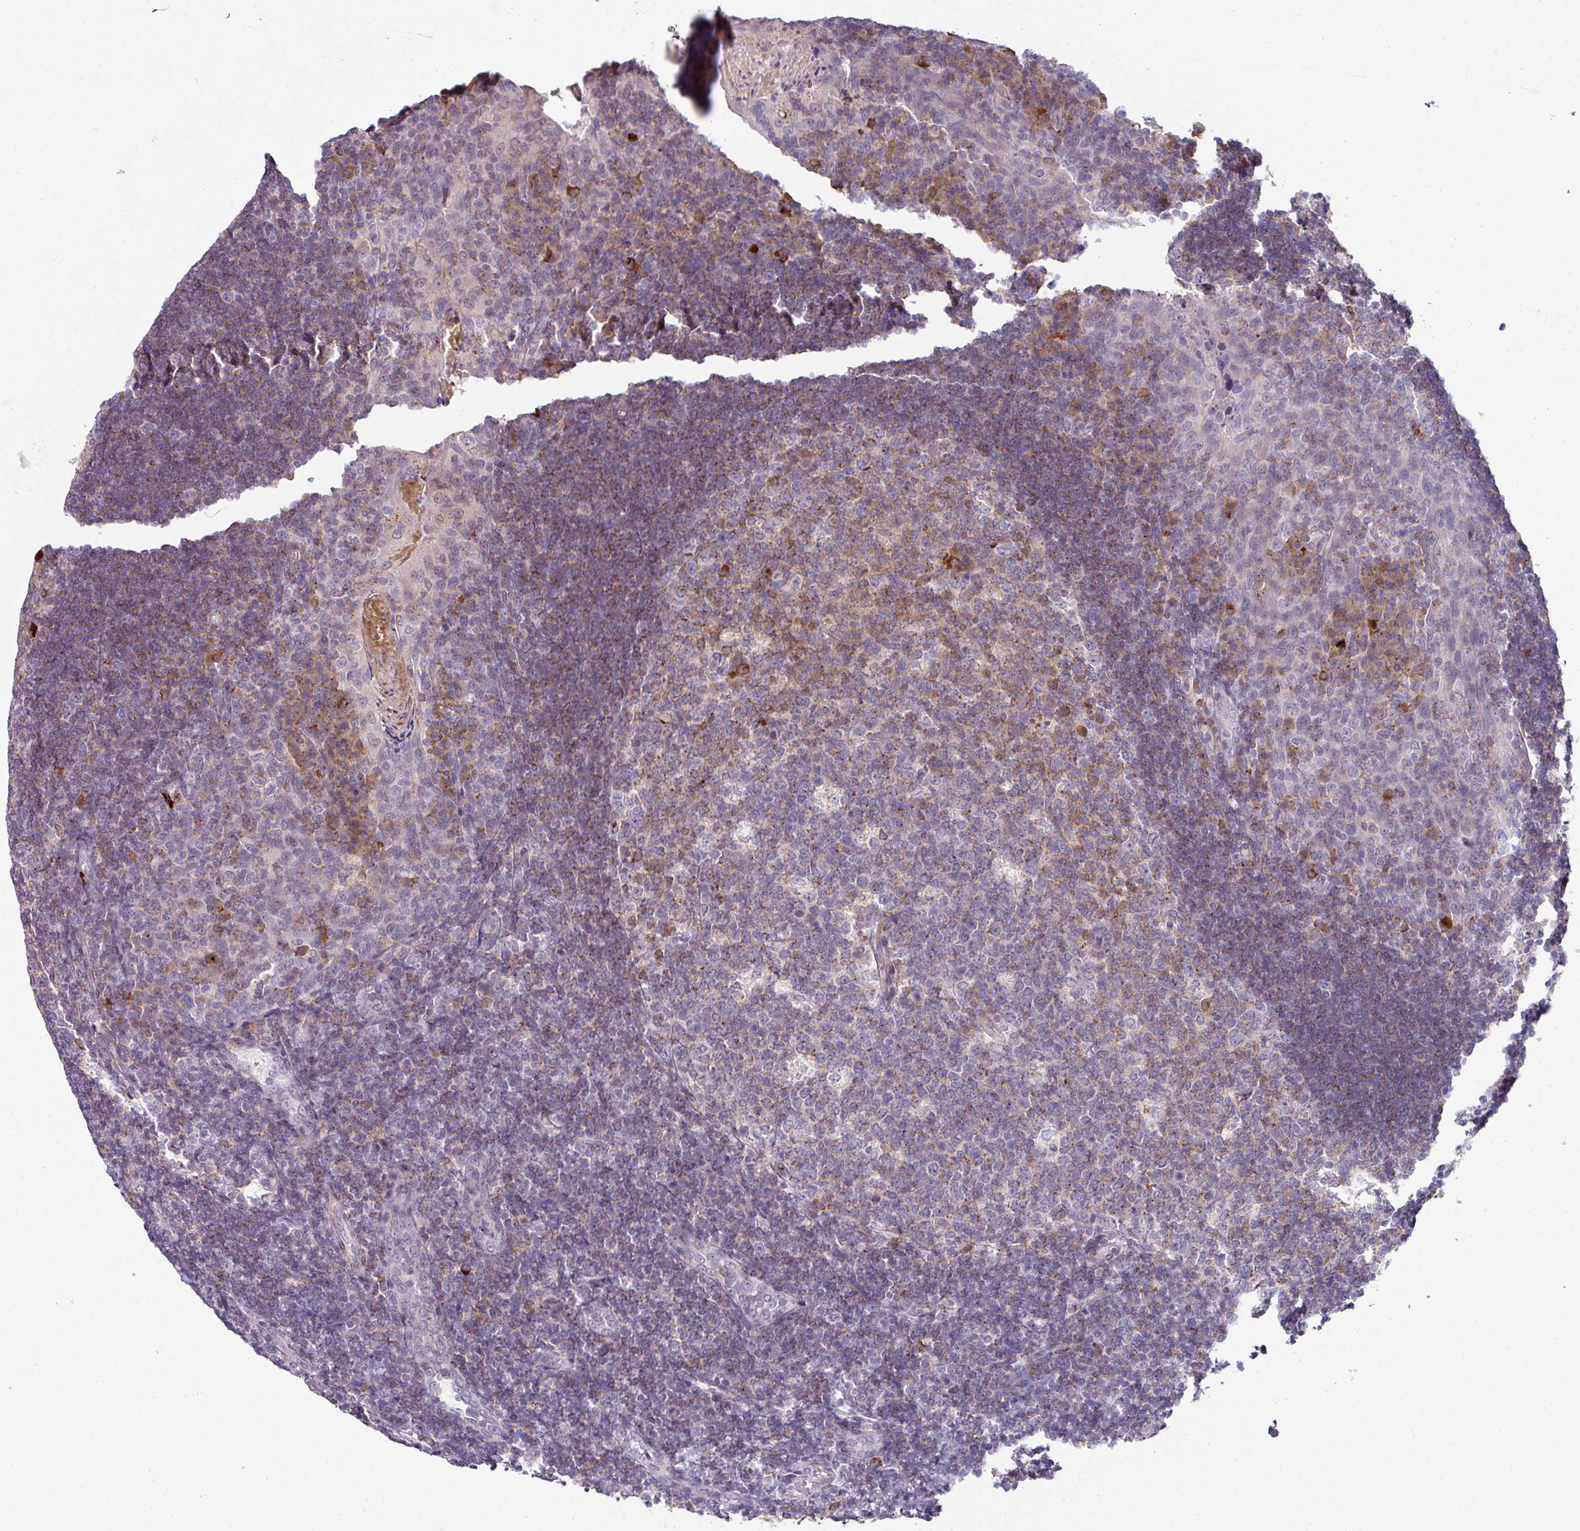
{"staining": {"intensity": "strong", "quantity": "<25%", "location": "cytoplasmic/membranous"}, "tissue": "tonsil", "cell_type": "Germinal center cells", "image_type": "normal", "snomed": [{"axis": "morphology", "description": "Normal tissue, NOS"}, {"axis": "topography", "description": "Tonsil"}], "caption": "Tonsil stained for a protein (brown) demonstrates strong cytoplasmic/membranous positive expression in approximately <25% of germinal center cells.", "gene": "SLAMF6", "patient": {"sex": "male", "age": 17}}